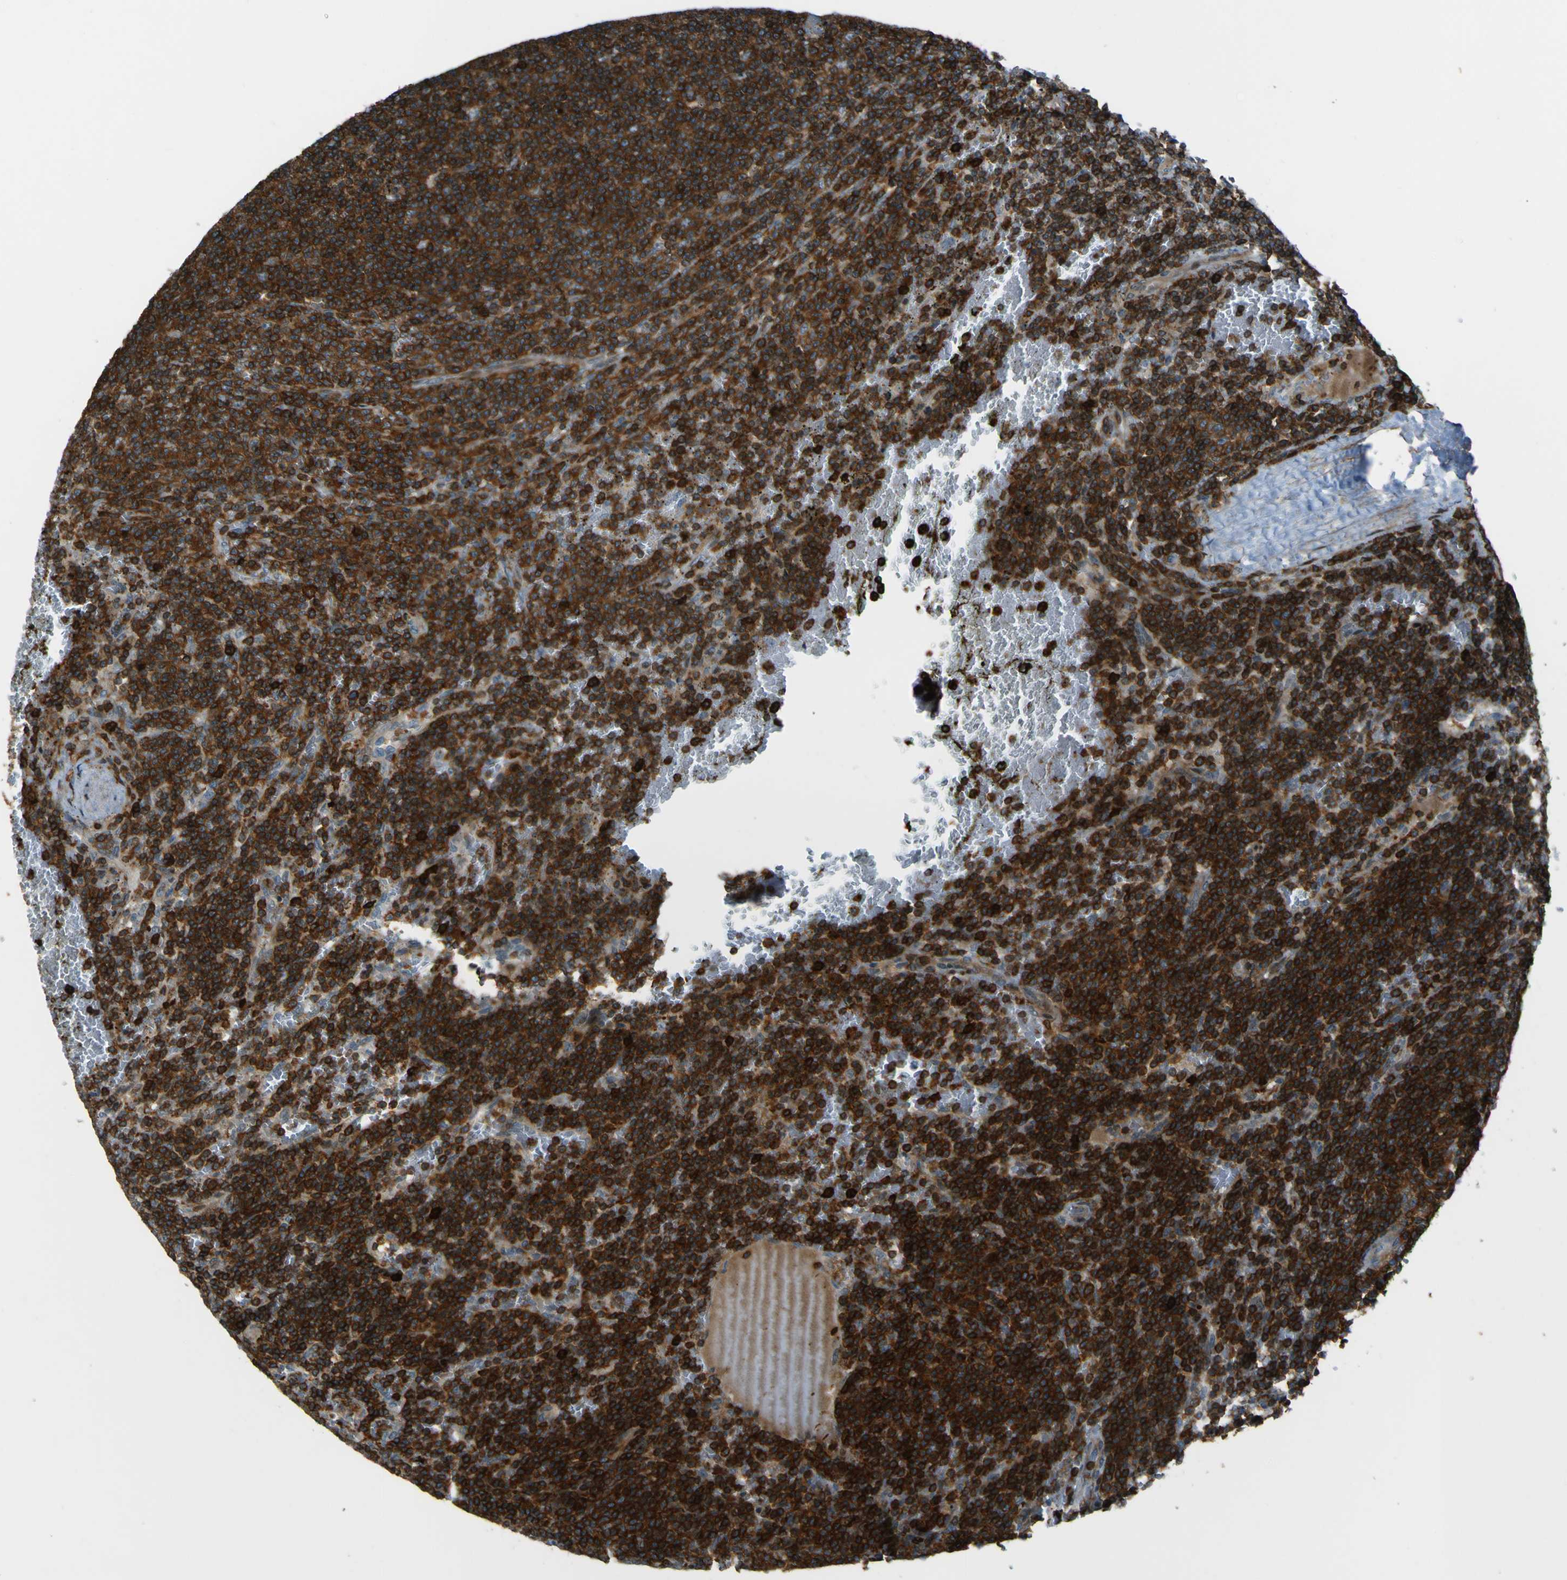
{"staining": {"intensity": "strong", "quantity": ">75%", "location": "cytoplasmic/membranous"}, "tissue": "lymphoma", "cell_type": "Tumor cells", "image_type": "cancer", "snomed": [{"axis": "morphology", "description": "Malignant lymphoma, non-Hodgkin's type, Low grade"}, {"axis": "topography", "description": "Spleen"}], "caption": "Tumor cells exhibit high levels of strong cytoplasmic/membranous expression in about >75% of cells in human lymphoma.", "gene": "PCDHB5", "patient": {"sex": "female", "age": 50}}